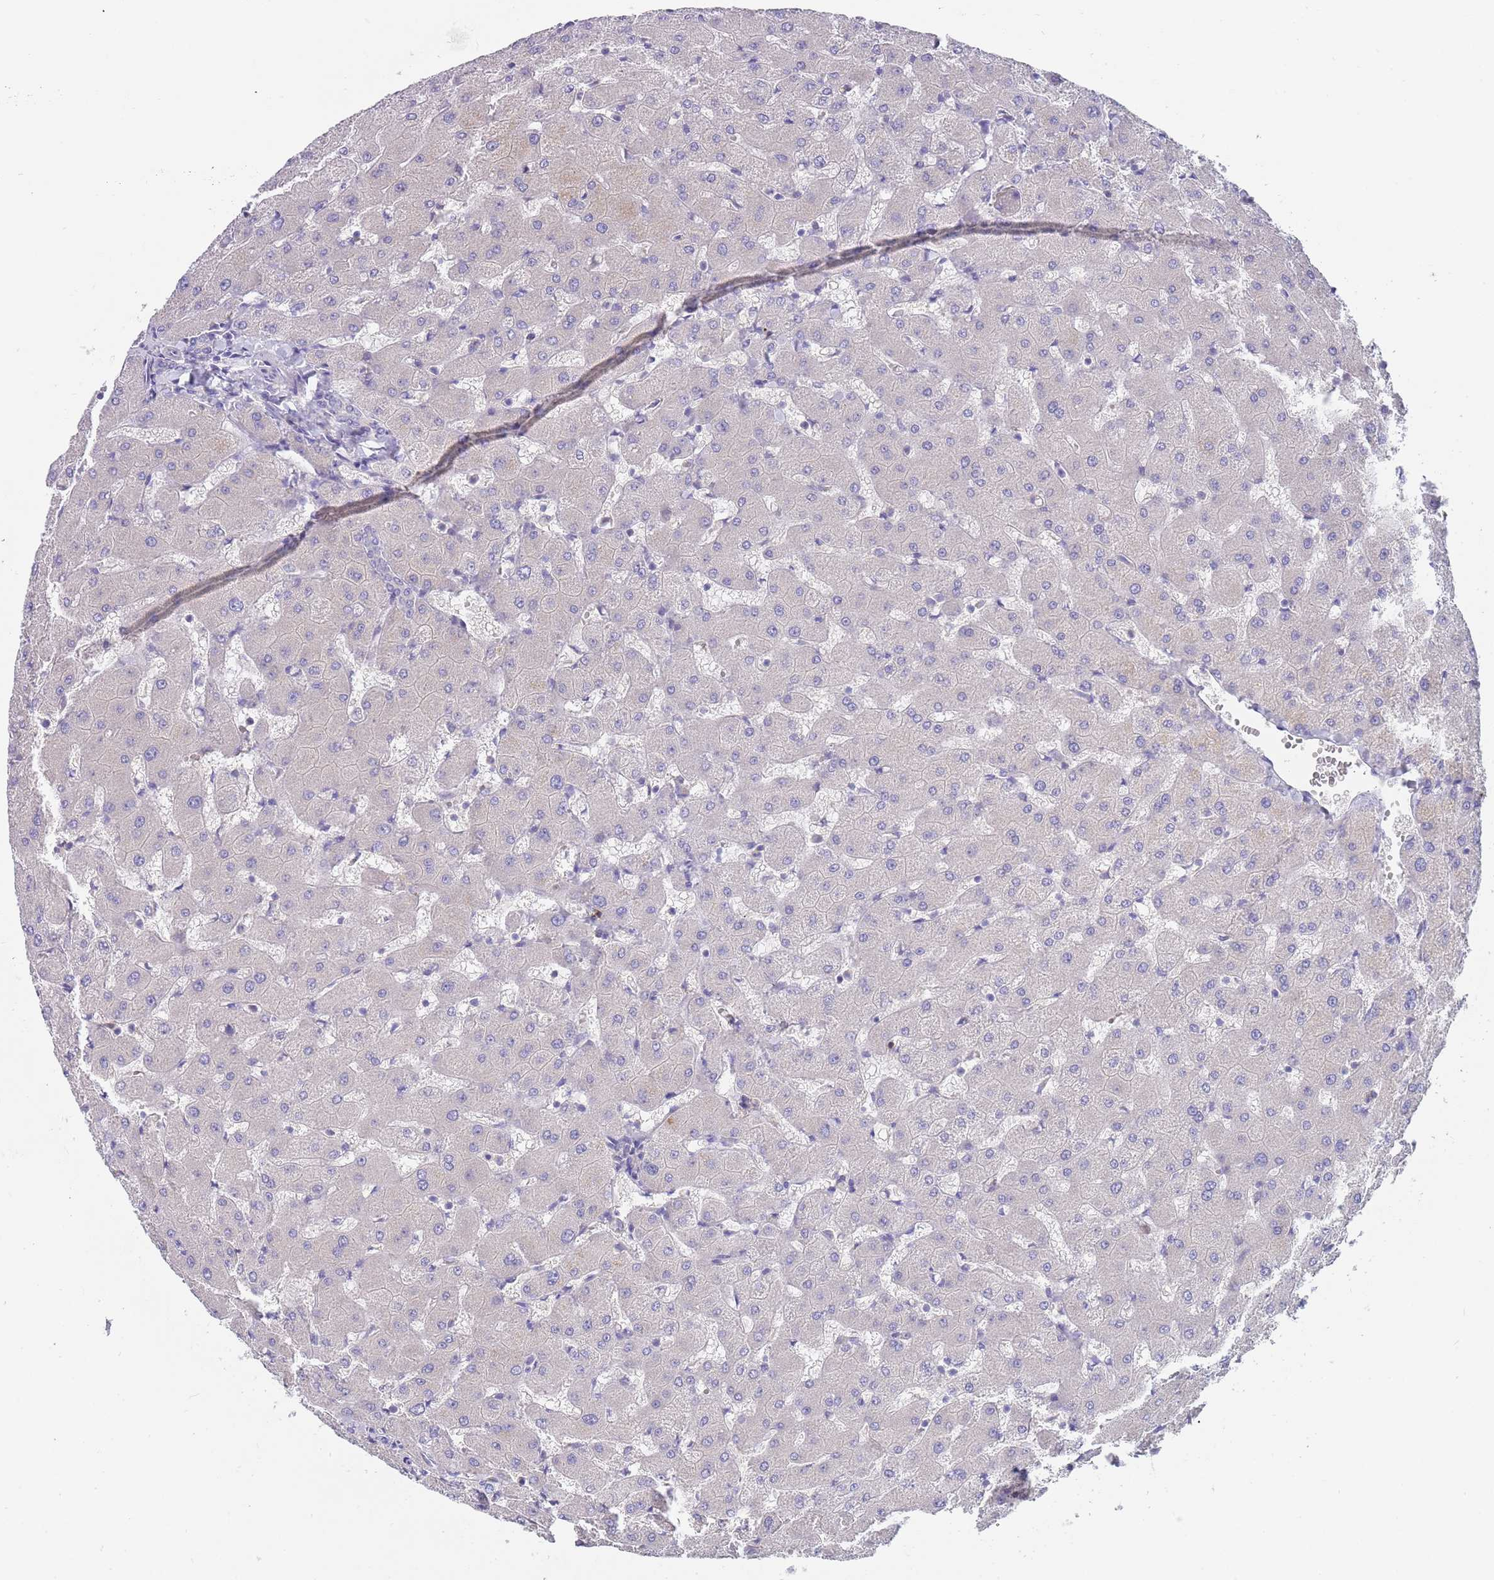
{"staining": {"intensity": "negative", "quantity": "none", "location": "none"}, "tissue": "liver", "cell_type": "Cholangiocytes", "image_type": "normal", "snomed": [{"axis": "morphology", "description": "Normal tissue, NOS"}, {"axis": "topography", "description": "Liver"}], "caption": "Protein analysis of unremarkable liver demonstrates no significant expression in cholangiocytes. (Brightfield microscopy of DAB immunohistochemistry (IHC) at high magnification).", "gene": "TYW1B", "patient": {"sex": "female", "age": 63}}